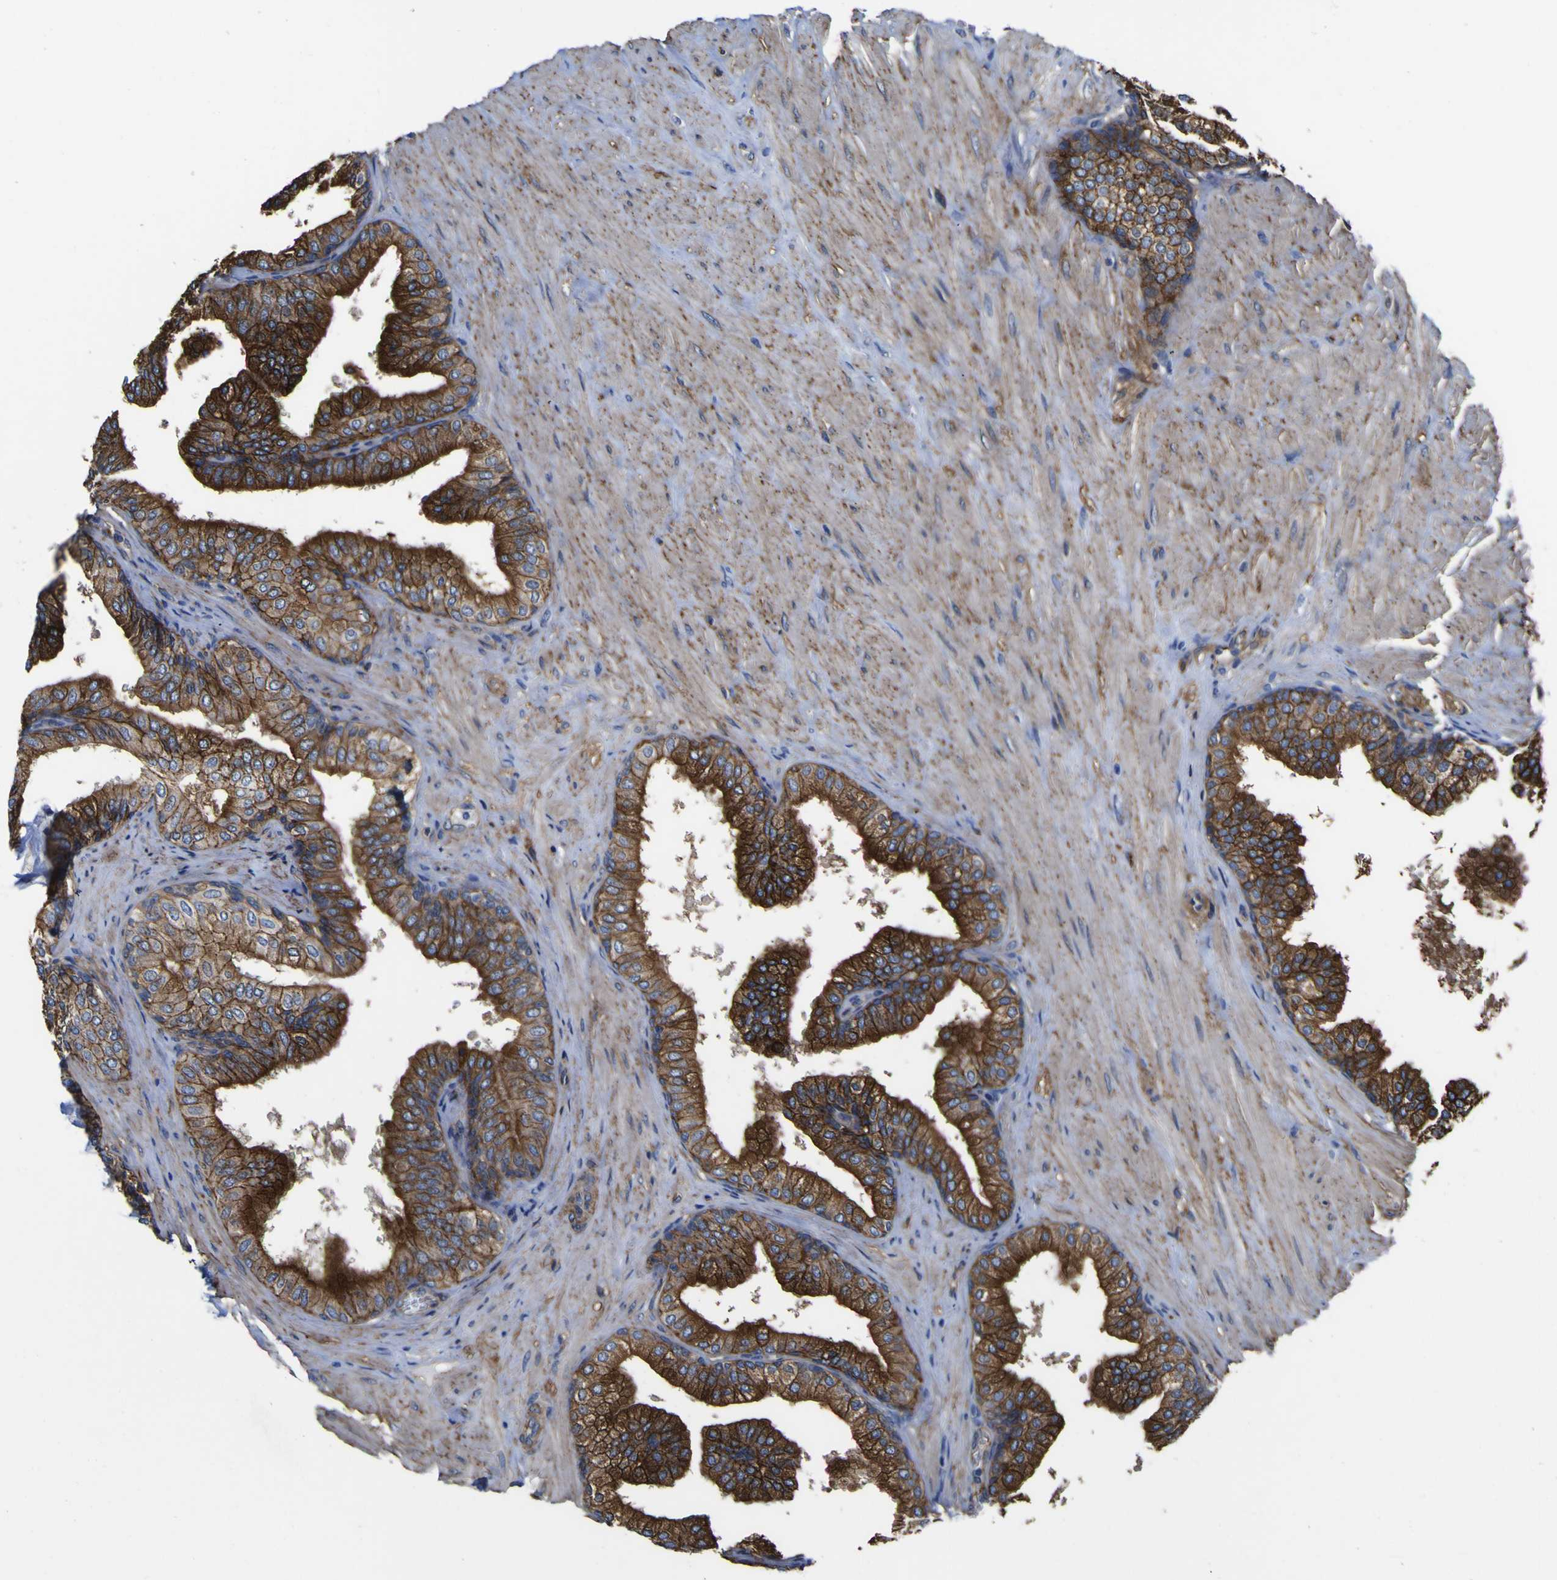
{"staining": {"intensity": "strong", "quantity": ">75%", "location": "cytoplasmic/membranous"}, "tissue": "prostate", "cell_type": "Glandular cells", "image_type": "normal", "snomed": [{"axis": "morphology", "description": "Normal tissue, NOS"}, {"axis": "topography", "description": "Prostate"}], "caption": "This is an image of immunohistochemistry (IHC) staining of benign prostate, which shows strong positivity in the cytoplasmic/membranous of glandular cells.", "gene": "CD151", "patient": {"sex": "male", "age": 60}}